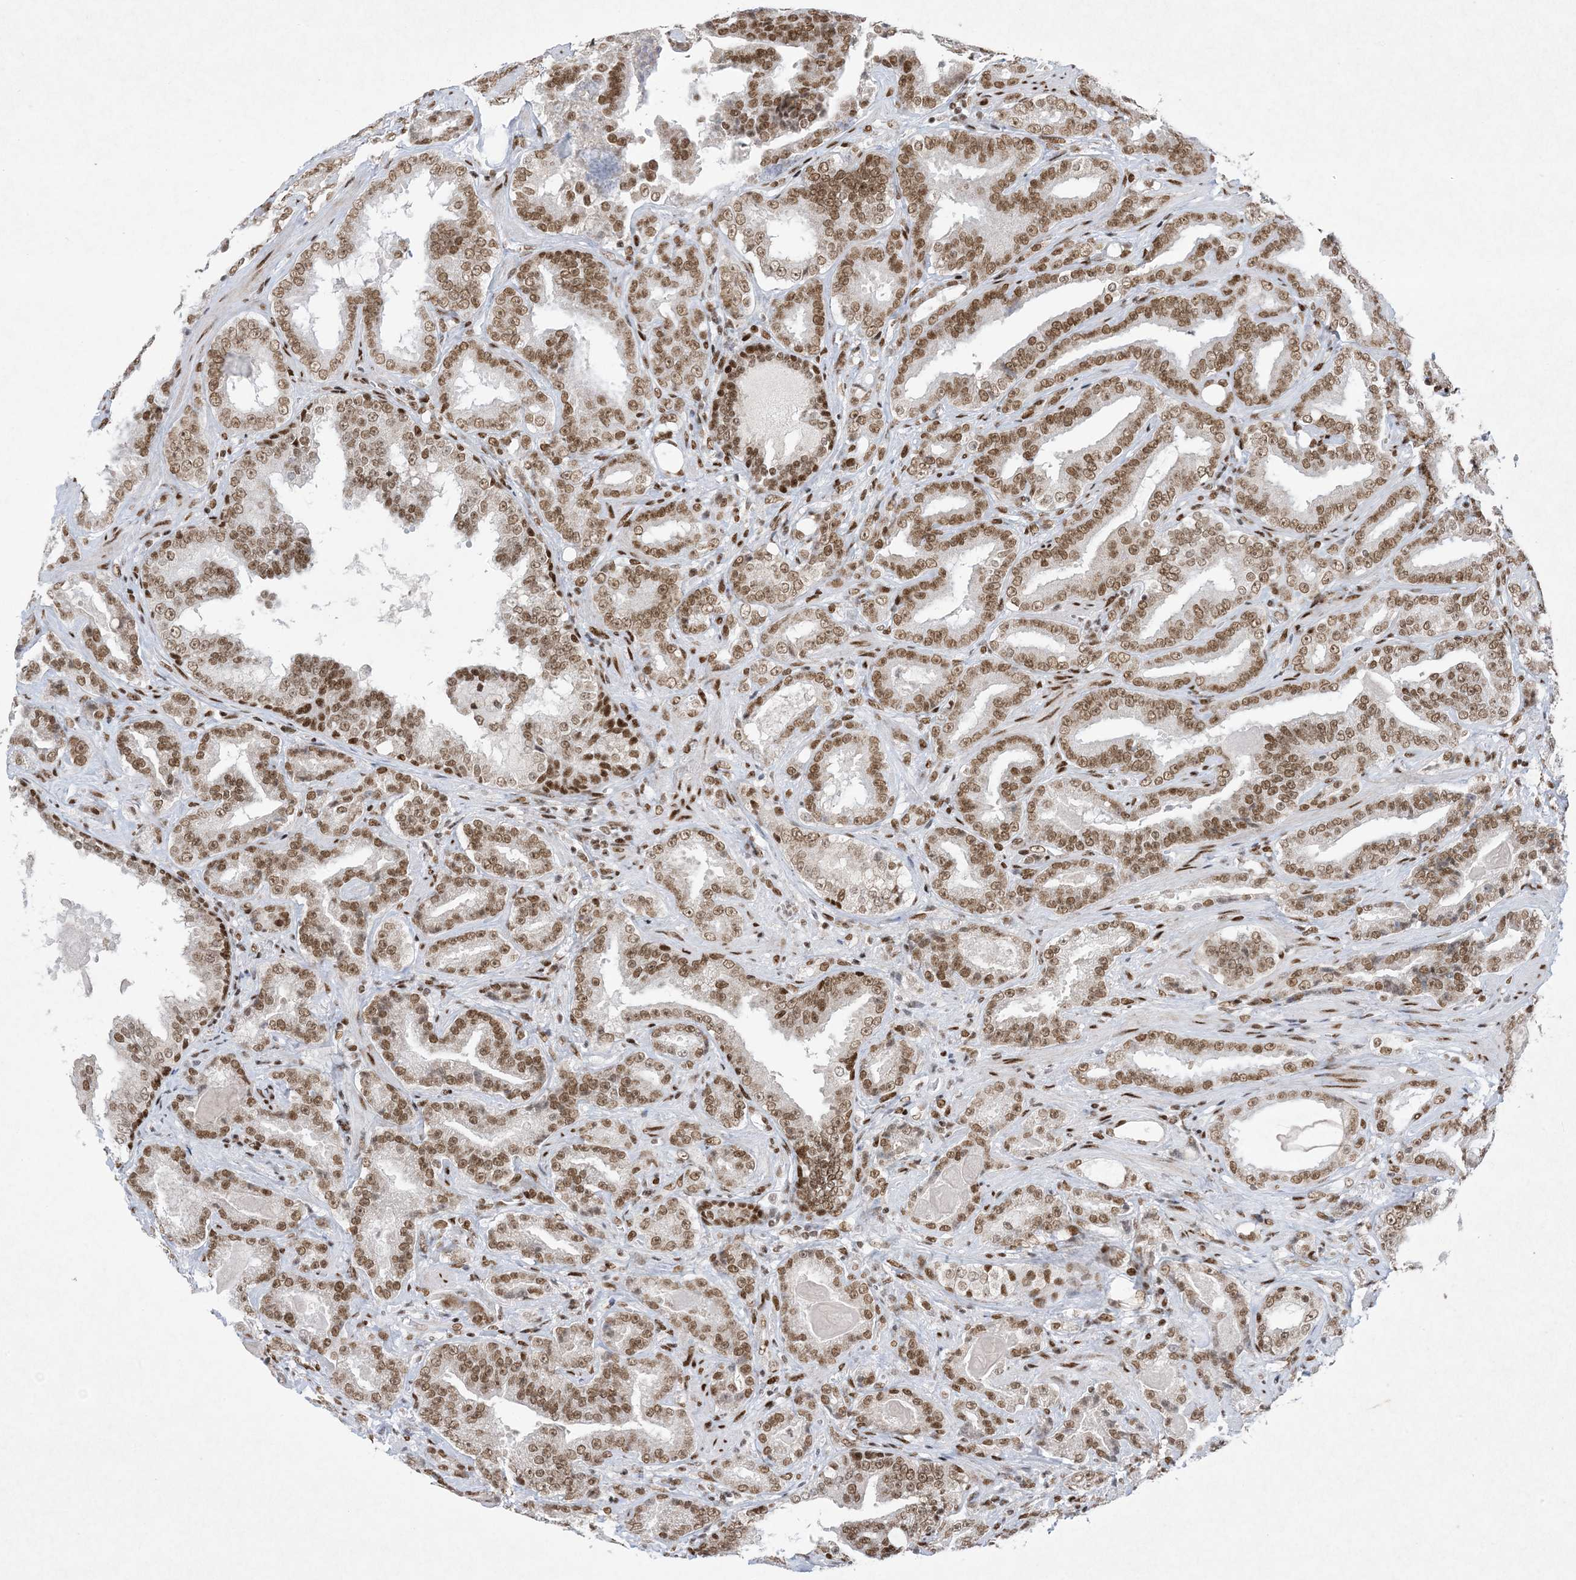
{"staining": {"intensity": "moderate", "quantity": ">75%", "location": "nuclear"}, "tissue": "prostate cancer", "cell_type": "Tumor cells", "image_type": "cancer", "snomed": [{"axis": "morphology", "description": "Adenocarcinoma, Low grade"}, {"axis": "topography", "description": "Prostate"}], "caption": "Prostate cancer was stained to show a protein in brown. There is medium levels of moderate nuclear positivity in approximately >75% of tumor cells.", "gene": "PKNOX2", "patient": {"sex": "male", "age": 60}}